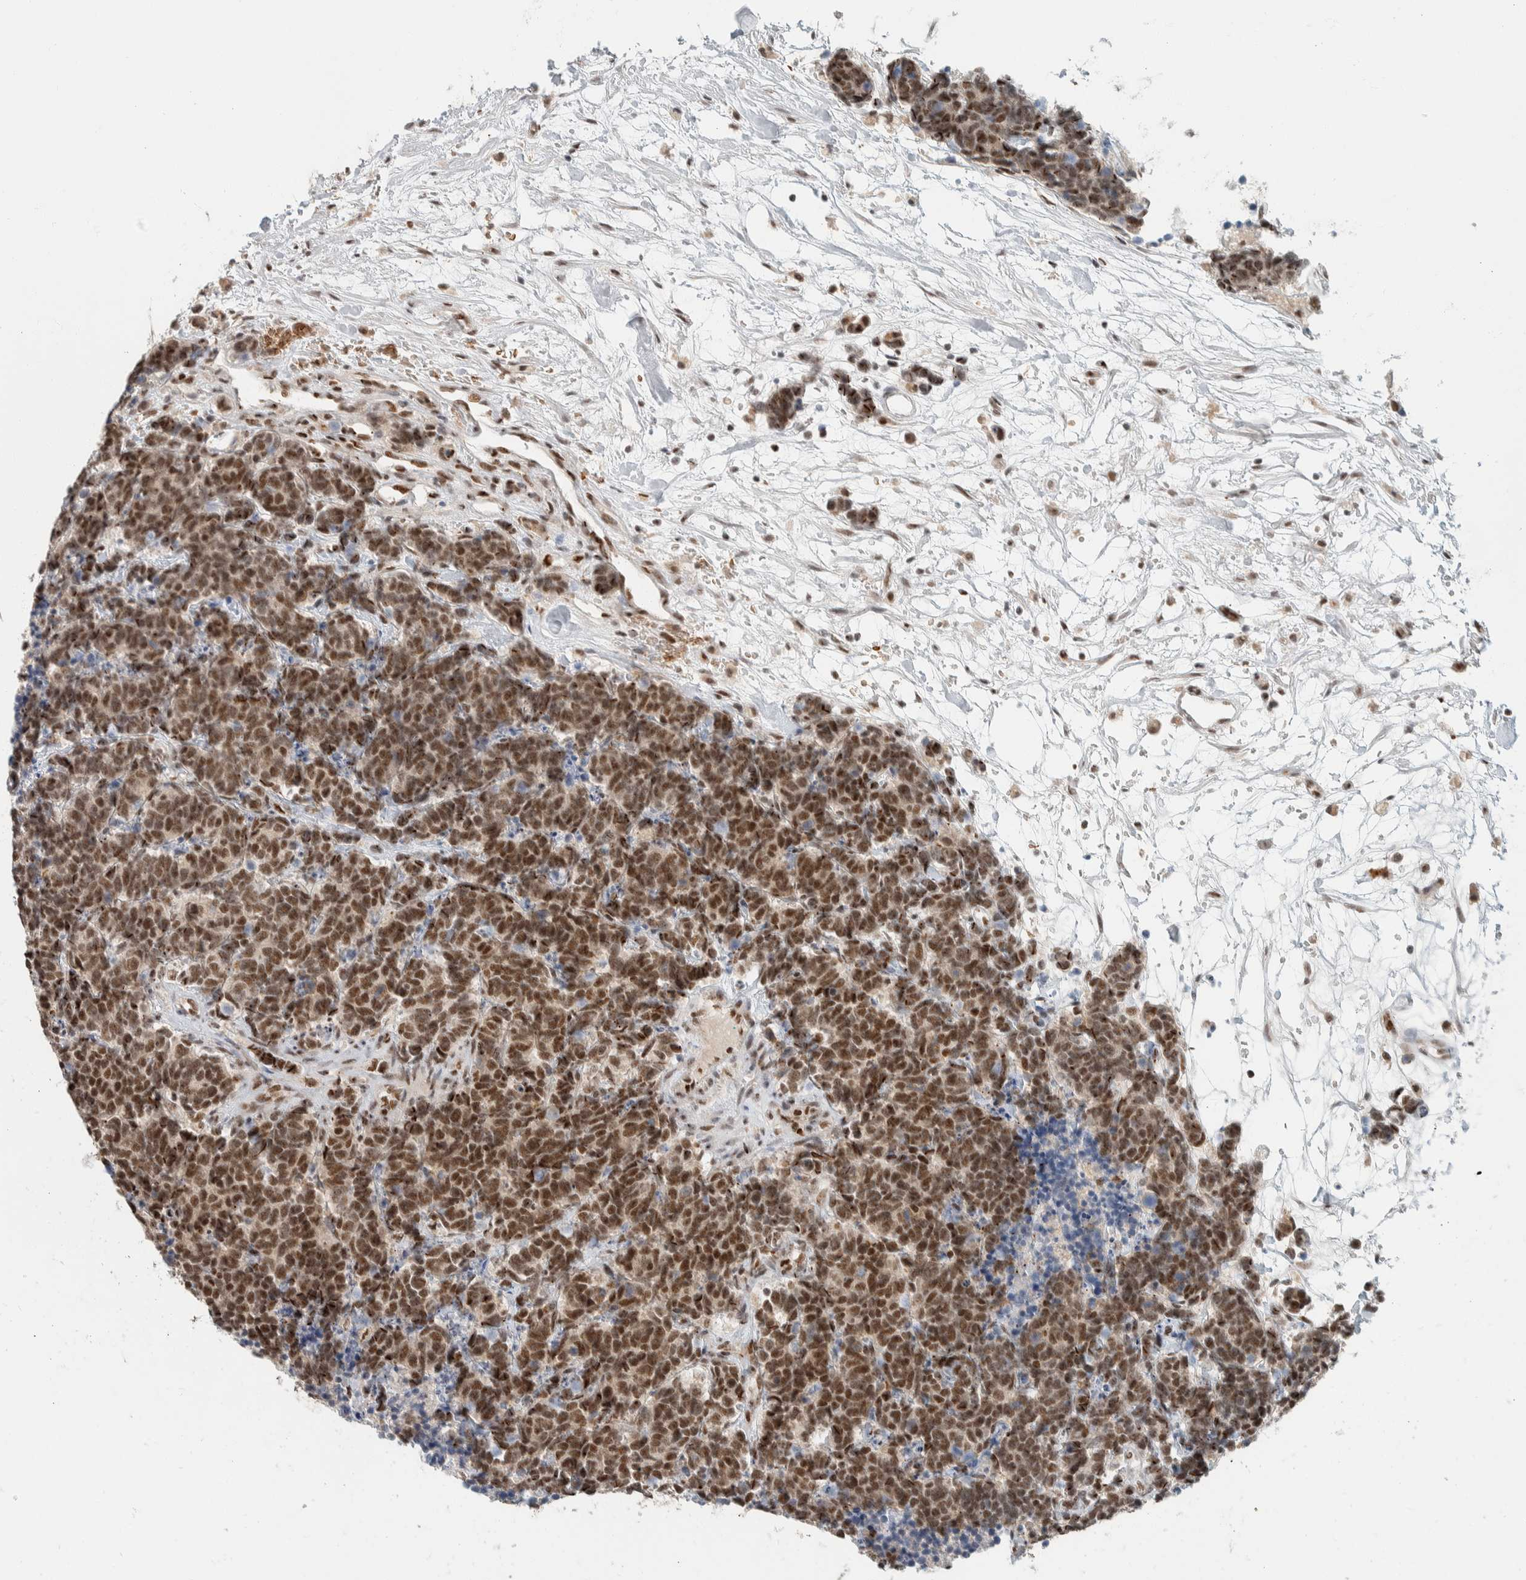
{"staining": {"intensity": "strong", "quantity": ">75%", "location": "nuclear"}, "tissue": "carcinoid", "cell_type": "Tumor cells", "image_type": "cancer", "snomed": [{"axis": "morphology", "description": "Carcinoma, NOS"}, {"axis": "morphology", "description": "Carcinoid, malignant, NOS"}, {"axis": "topography", "description": "Urinary bladder"}], "caption": "Immunohistochemical staining of human carcinoma reveals high levels of strong nuclear protein expression in approximately >75% of tumor cells. (Stains: DAB (3,3'-diaminobenzidine) in brown, nuclei in blue, Microscopy: brightfield microscopy at high magnification).", "gene": "ZBTB2", "patient": {"sex": "male", "age": 57}}